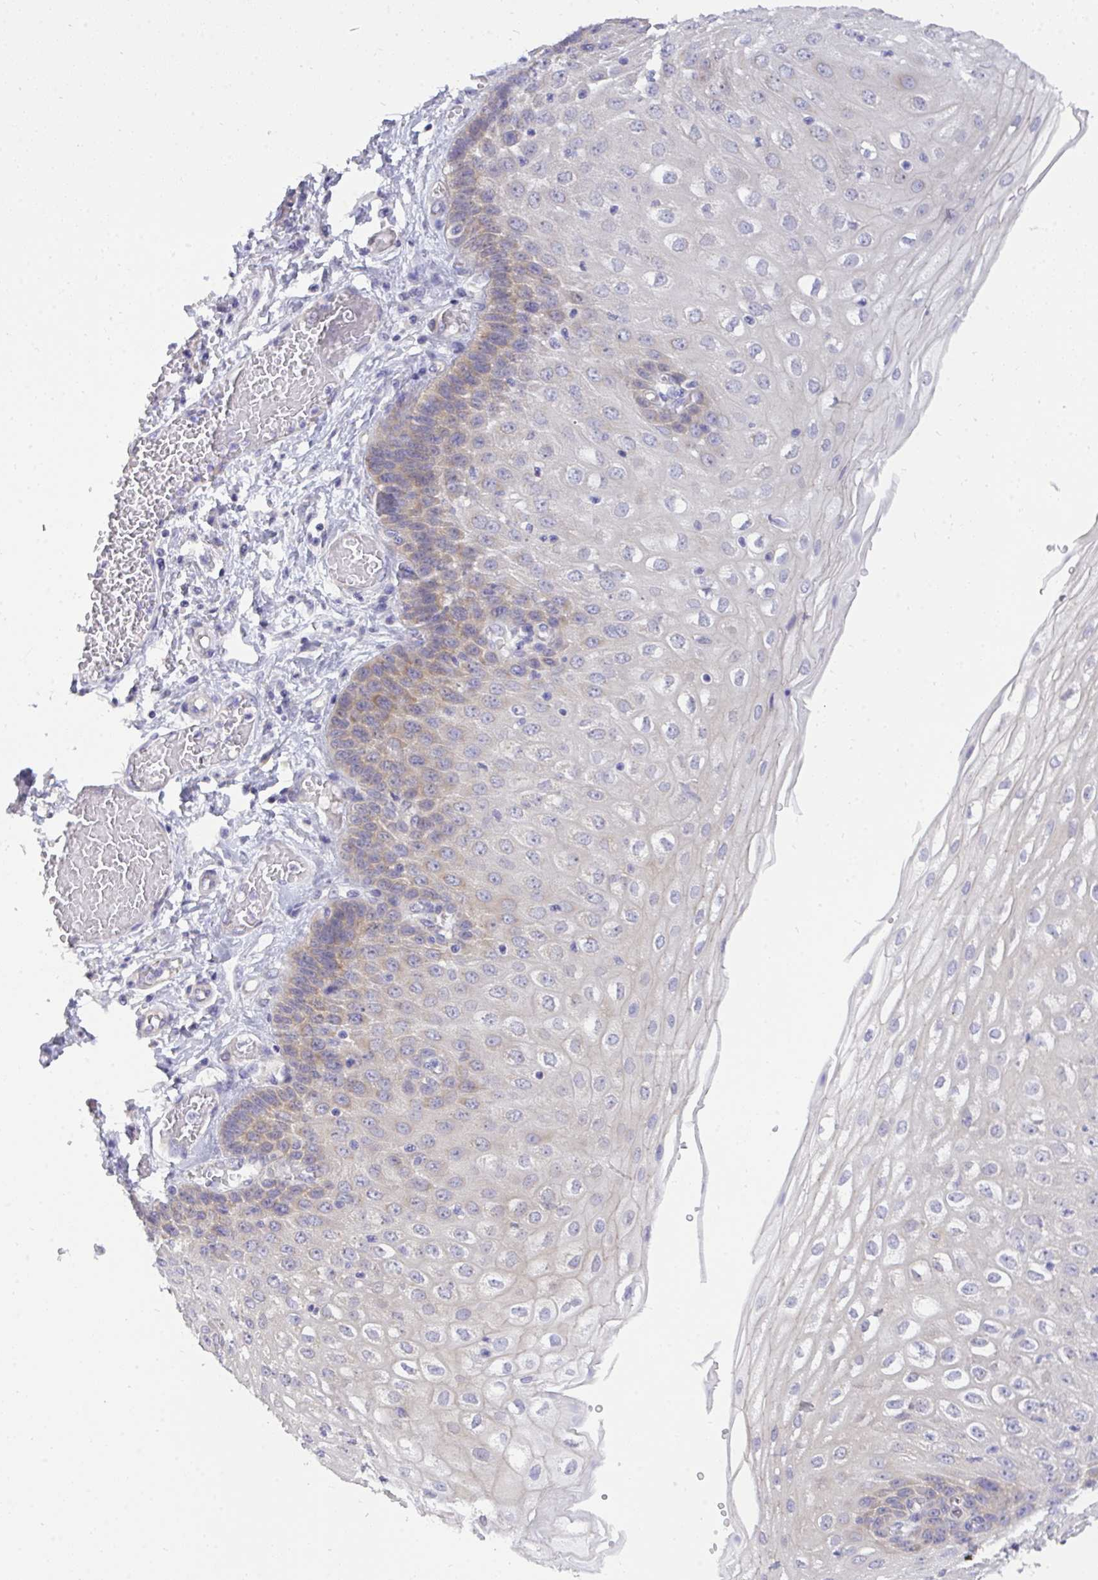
{"staining": {"intensity": "moderate", "quantity": "25%-75%", "location": "cytoplasmic/membranous"}, "tissue": "esophagus", "cell_type": "Squamous epithelial cells", "image_type": "normal", "snomed": [{"axis": "morphology", "description": "Normal tissue, NOS"}, {"axis": "morphology", "description": "Adenocarcinoma, NOS"}, {"axis": "topography", "description": "Esophagus"}], "caption": "A histopathology image of human esophagus stained for a protein shows moderate cytoplasmic/membranous brown staining in squamous epithelial cells.", "gene": "VGLL3", "patient": {"sex": "male", "age": 81}}